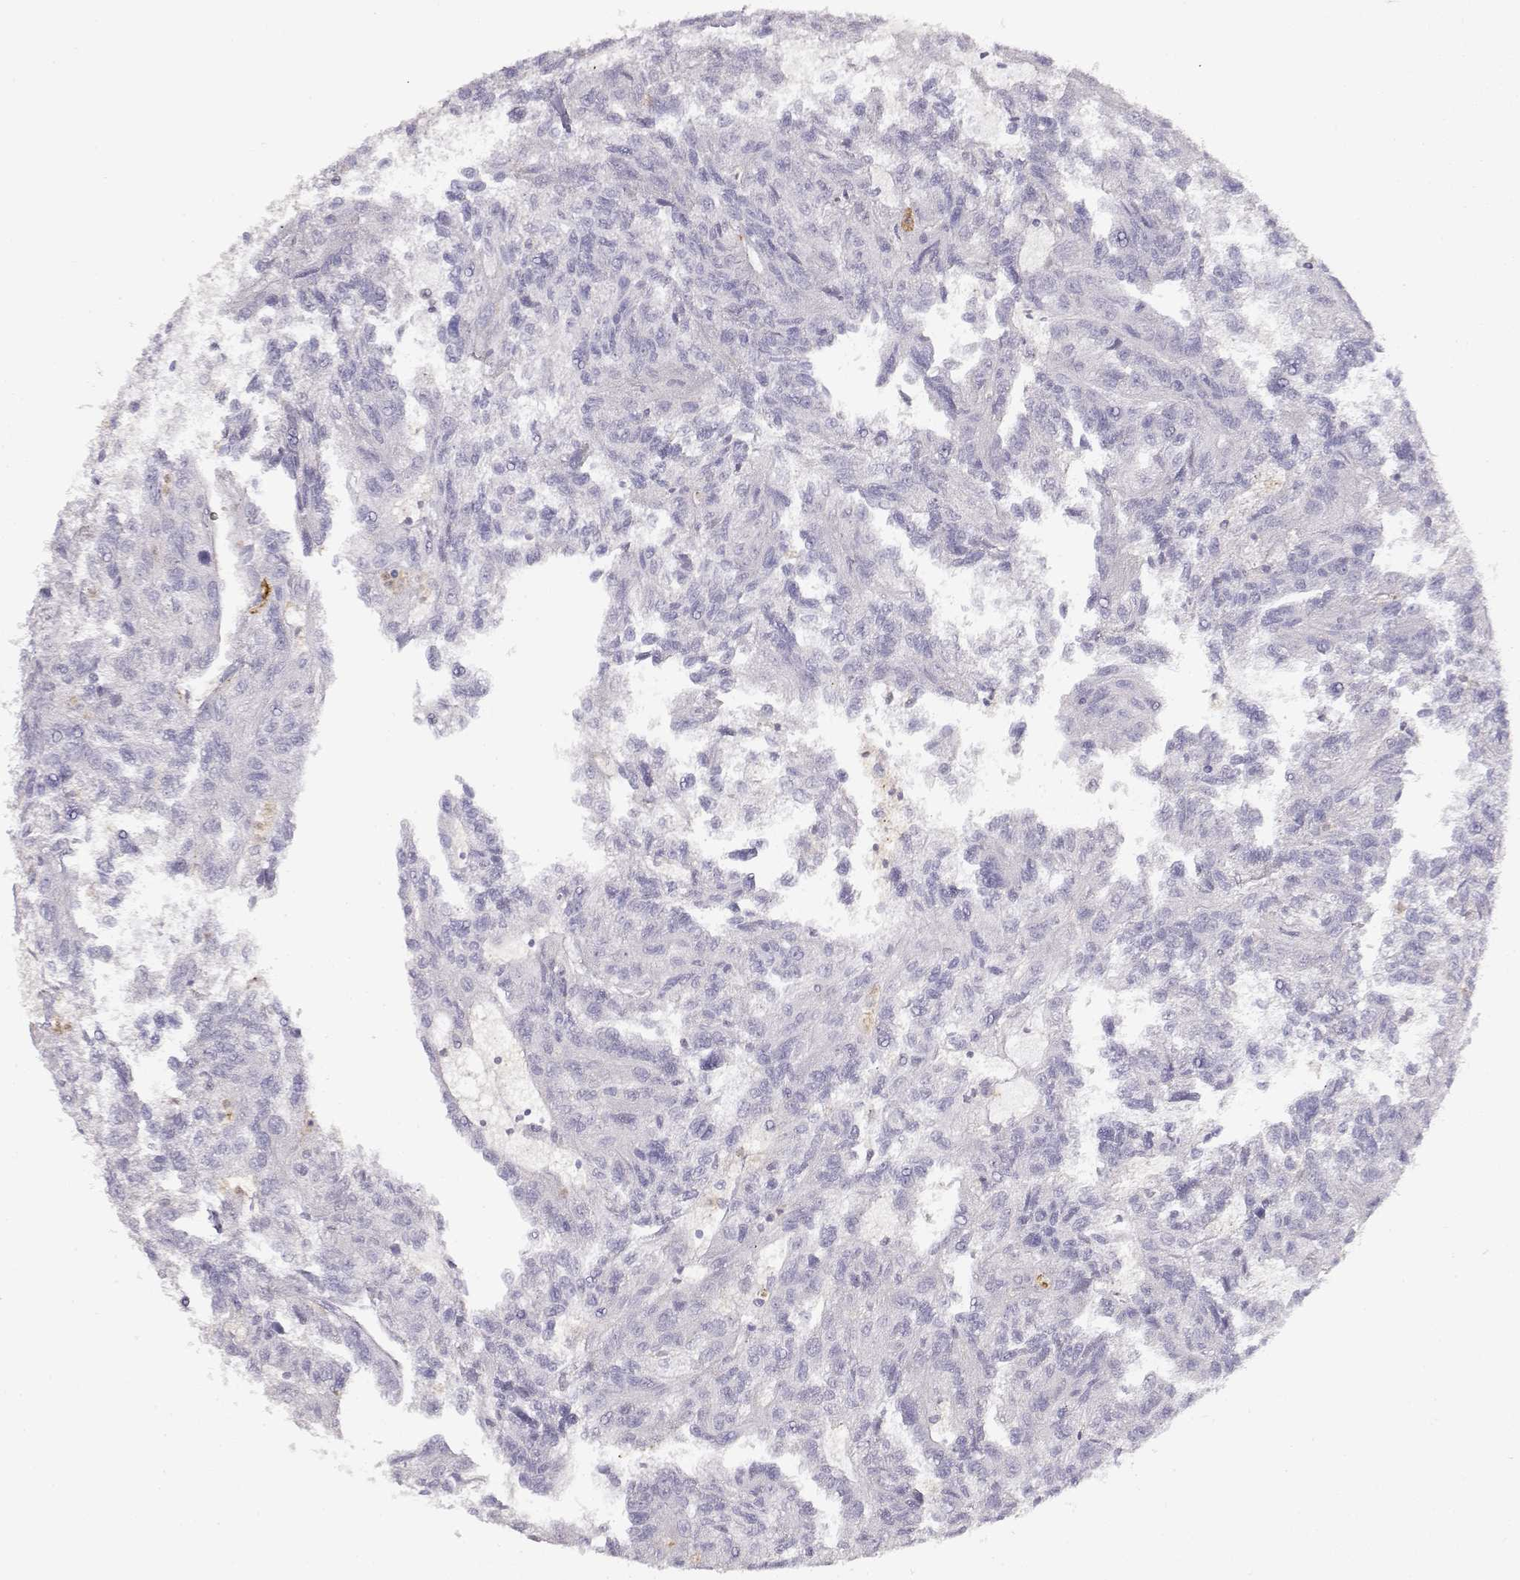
{"staining": {"intensity": "negative", "quantity": "none", "location": "none"}, "tissue": "renal cancer", "cell_type": "Tumor cells", "image_type": "cancer", "snomed": [{"axis": "morphology", "description": "Adenocarcinoma, NOS"}, {"axis": "topography", "description": "Kidney"}], "caption": "A histopathology image of human renal cancer is negative for staining in tumor cells.", "gene": "VAV1", "patient": {"sex": "male", "age": 79}}